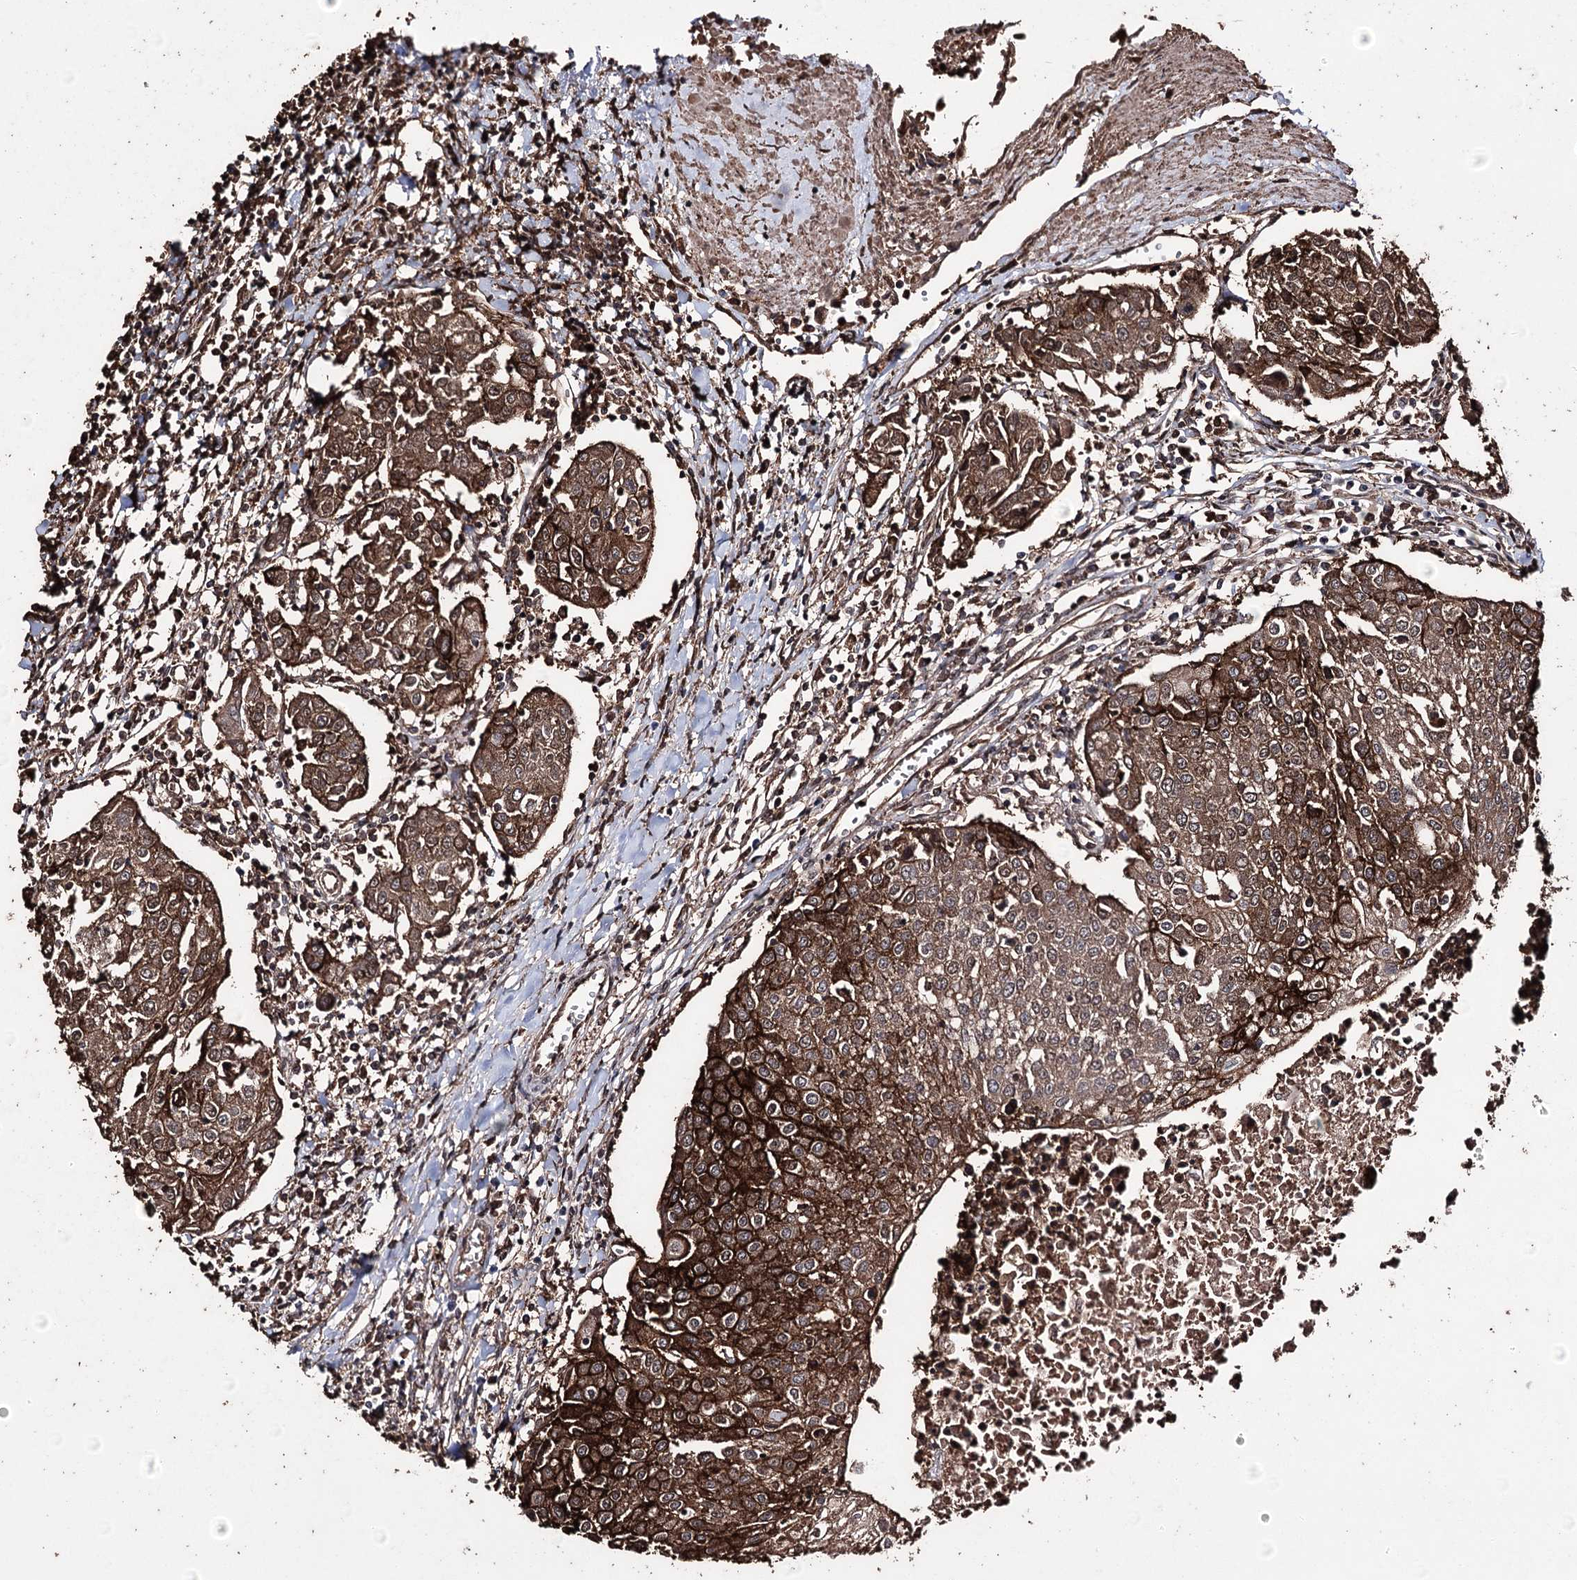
{"staining": {"intensity": "strong", "quantity": ">75%", "location": "cytoplasmic/membranous"}, "tissue": "urothelial cancer", "cell_type": "Tumor cells", "image_type": "cancer", "snomed": [{"axis": "morphology", "description": "Urothelial carcinoma, High grade"}, {"axis": "topography", "description": "Urinary bladder"}], "caption": "Immunohistochemistry (IHC) image of urothelial cancer stained for a protein (brown), which exhibits high levels of strong cytoplasmic/membranous positivity in approximately >75% of tumor cells.", "gene": "ZNF662", "patient": {"sex": "female", "age": 85}}